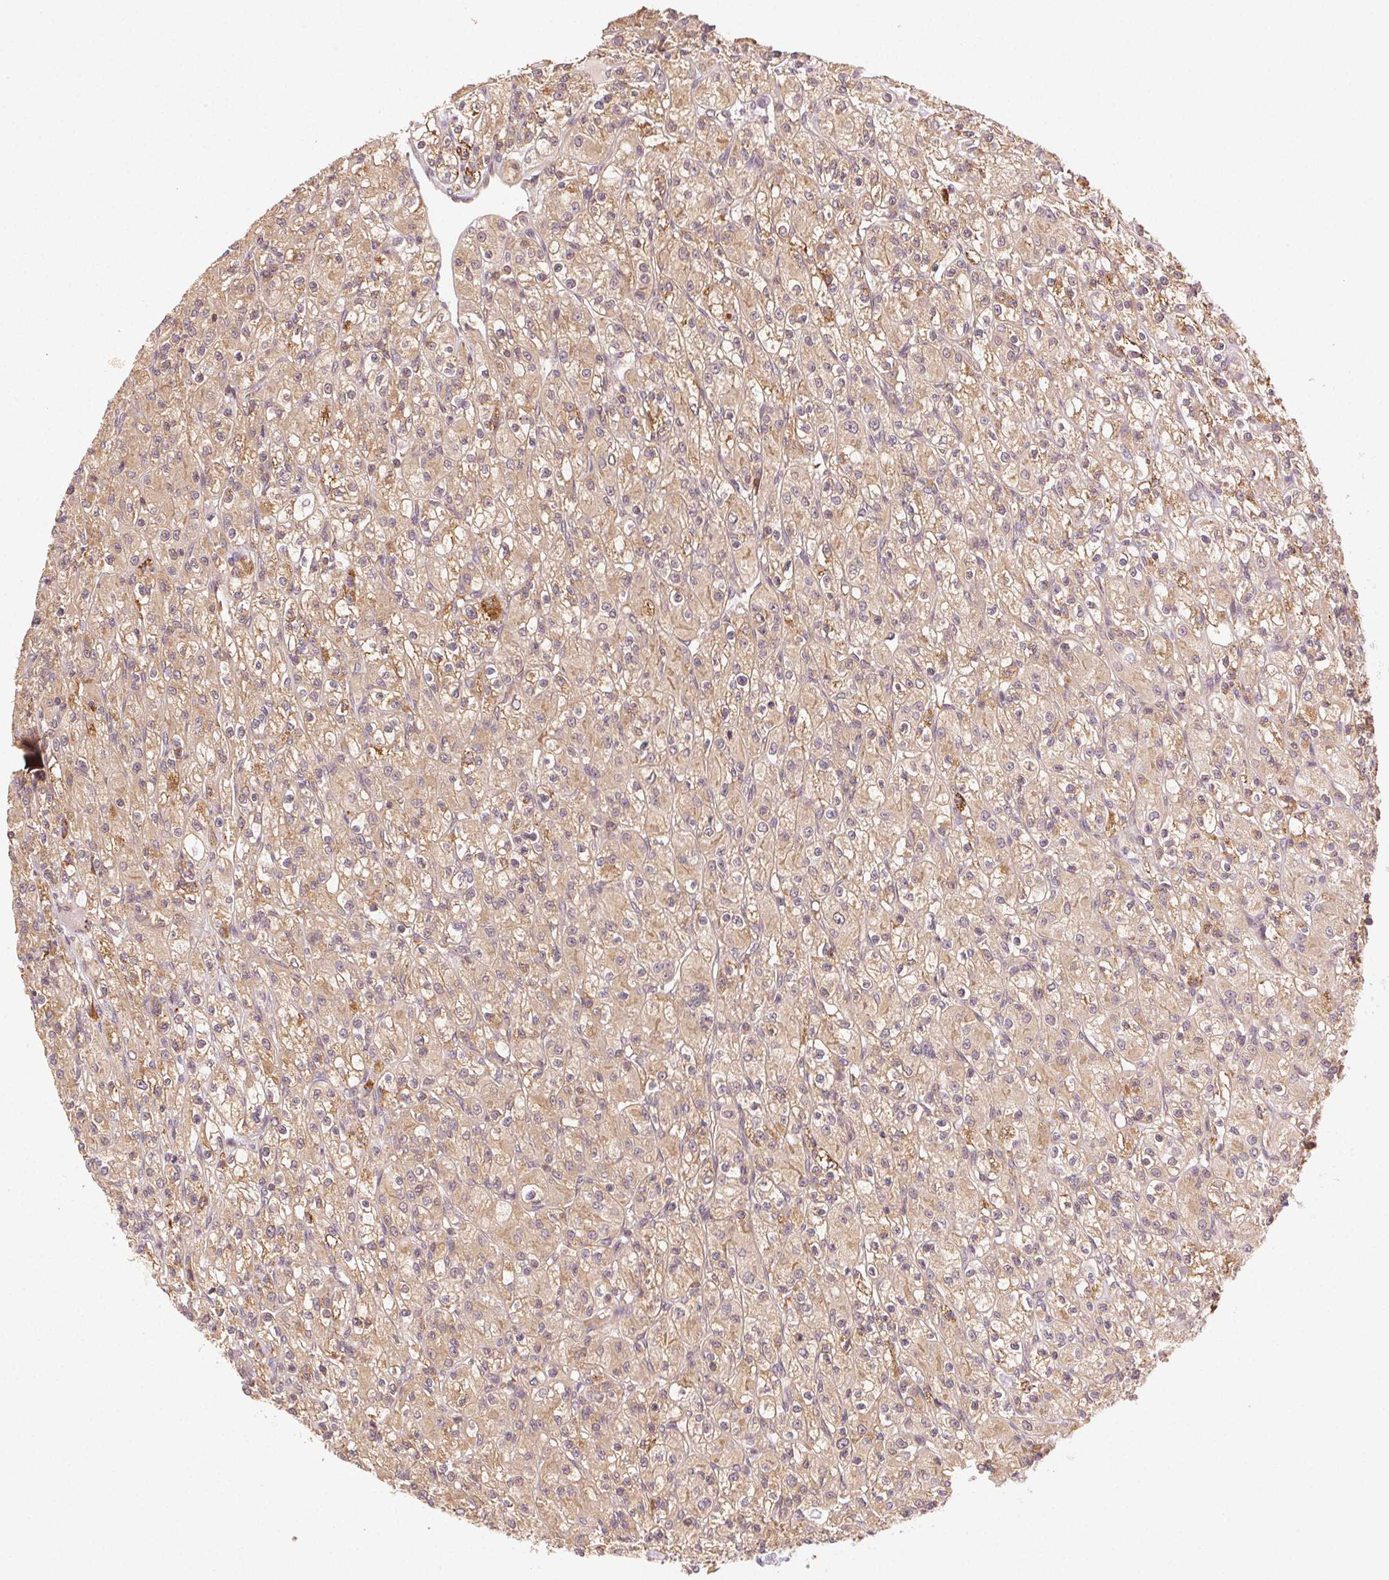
{"staining": {"intensity": "weak", "quantity": ">75%", "location": "cytoplasmic/membranous"}, "tissue": "renal cancer", "cell_type": "Tumor cells", "image_type": "cancer", "snomed": [{"axis": "morphology", "description": "Adenocarcinoma, NOS"}, {"axis": "topography", "description": "Kidney"}], "caption": "Protein expression analysis of renal adenocarcinoma reveals weak cytoplasmic/membranous staining in approximately >75% of tumor cells.", "gene": "KLHL15", "patient": {"sex": "female", "age": 70}}